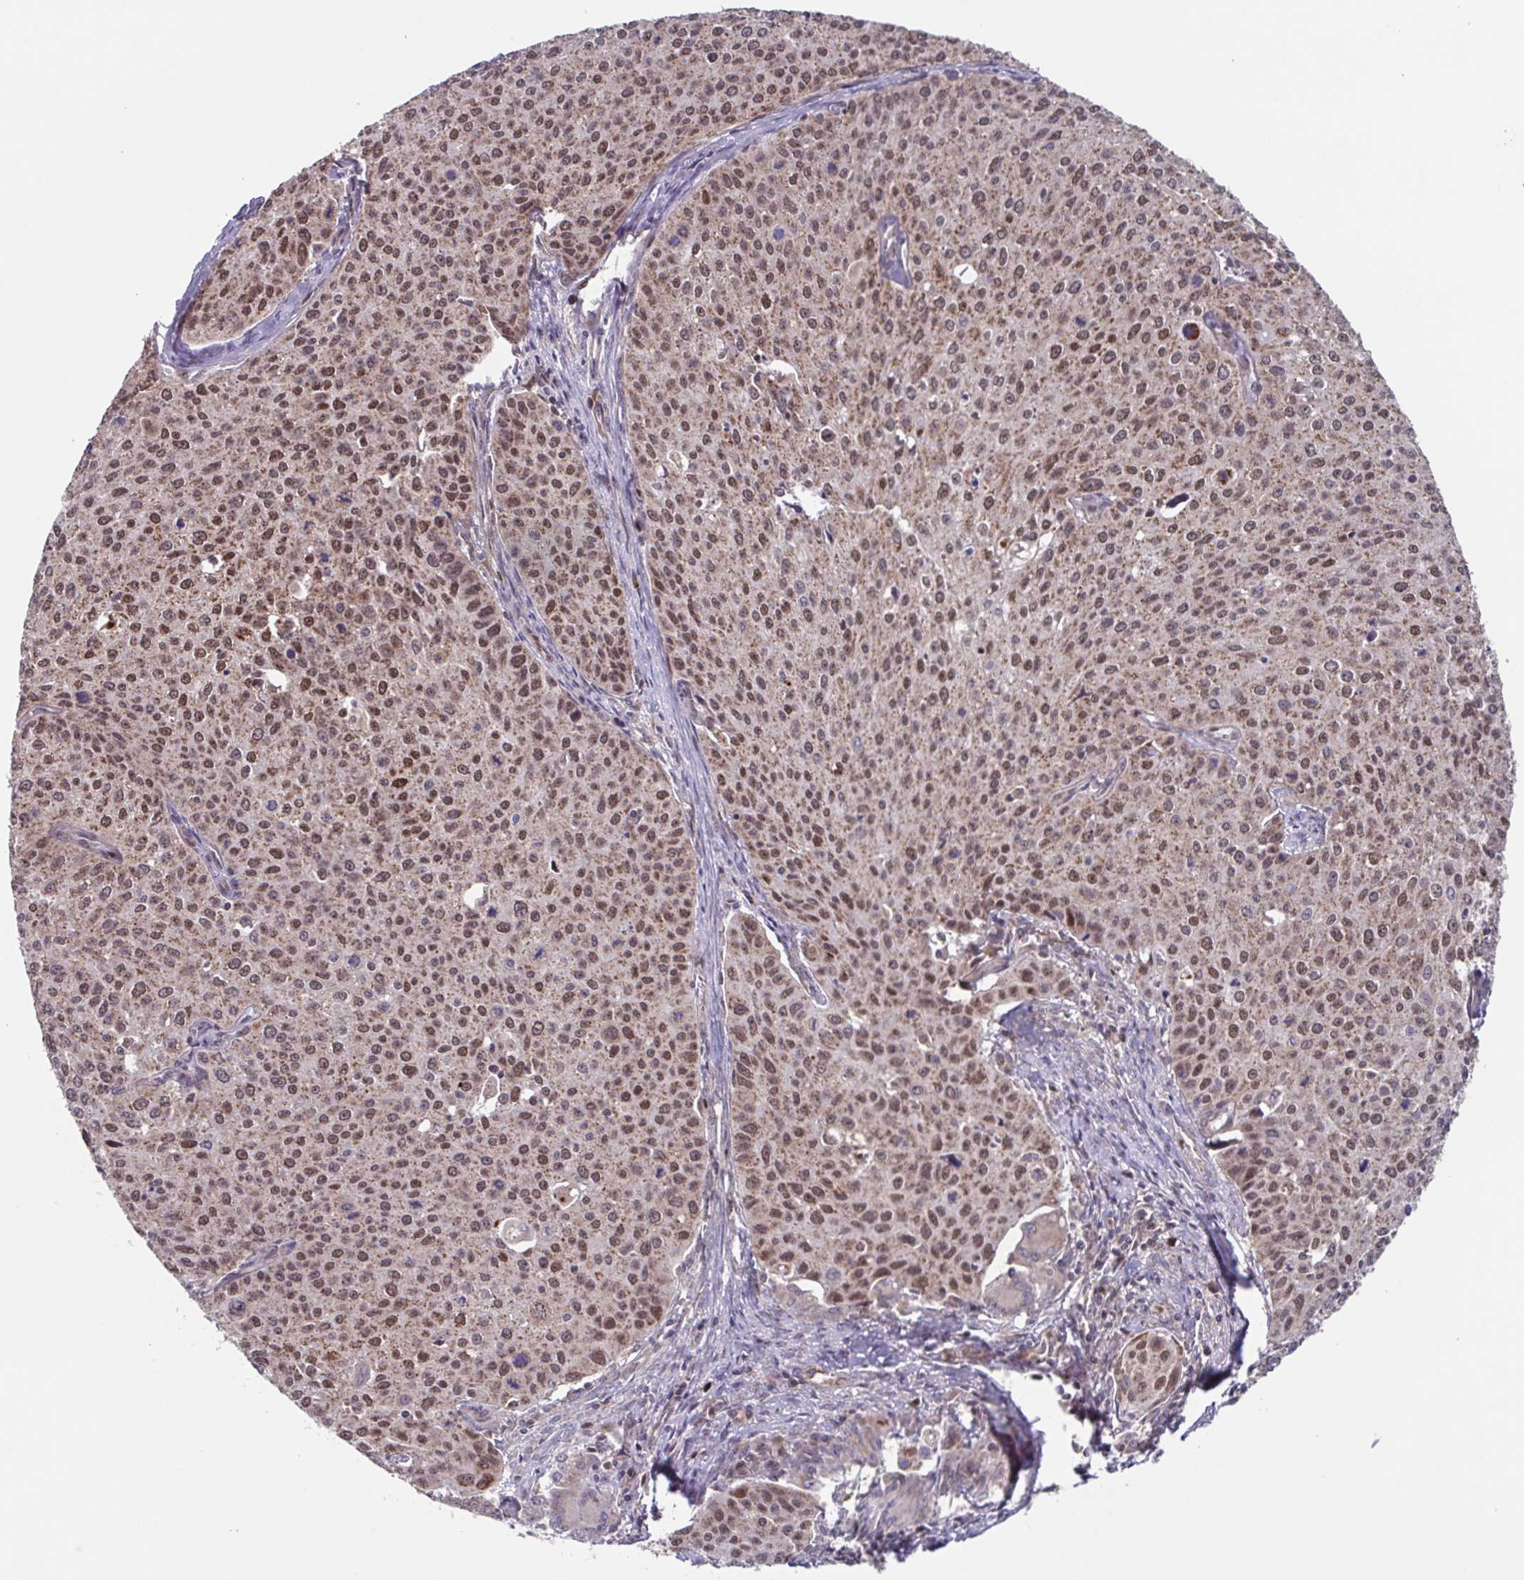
{"staining": {"intensity": "moderate", "quantity": ">75%", "location": "cytoplasmic/membranous,nuclear"}, "tissue": "cervical cancer", "cell_type": "Tumor cells", "image_type": "cancer", "snomed": [{"axis": "morphology", "description": "Squamous cell carcinoma, NOS"}, {"axis": "topography", "description": "Cervix"}], "caption": "Immunohistochemistry (IHC) of squamous cell carcinoma (cervical) displays medium levels of moderate cytoplasmic/membranous and nuclear expression in about >75% of tumor cells. (DAB (3,3'-diaminobenzidine) = brown stain, brightfield microscopy at high magnification).", "gene": "TTC19", "patient": {"sex": "female", "age": 38}}